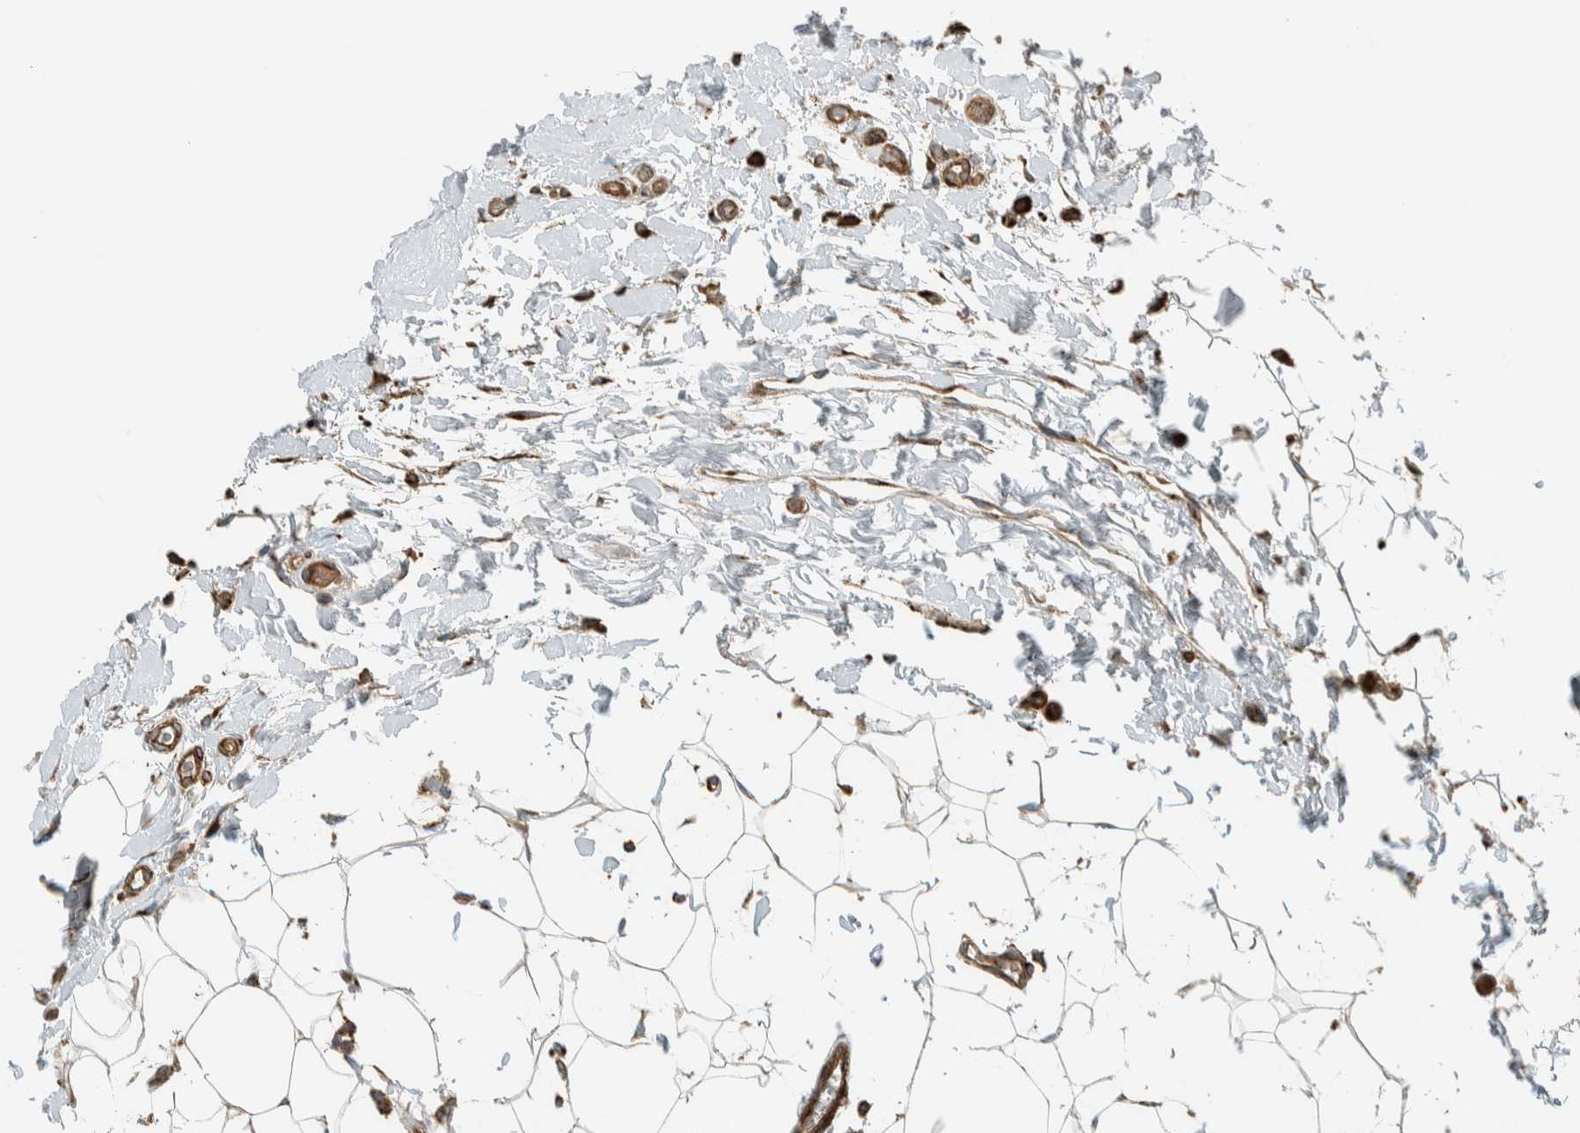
{"staining": {"intensity": "strong", "quantity": ">75%", "location": "cytoplasmic/membranous"}, "tissue": "breast cancer", "cell_type": "Tumor cells", "image_type": "cancer", "snomed": [{"axis": "morphology", "description": "Normal tissue, NOS"}, {"axis": "morphology", "description": "Lobular carcinoma"}, {"axis": "topography", "description": "Breast"}], "caption": "Protein staining exhibits strong cytoplasmic/membranous positivity in about >75% of tumor cells in lobular carcinoma (breast).", "gene": "EXOC7", "patient": {"sex": "female", "age": 50}}